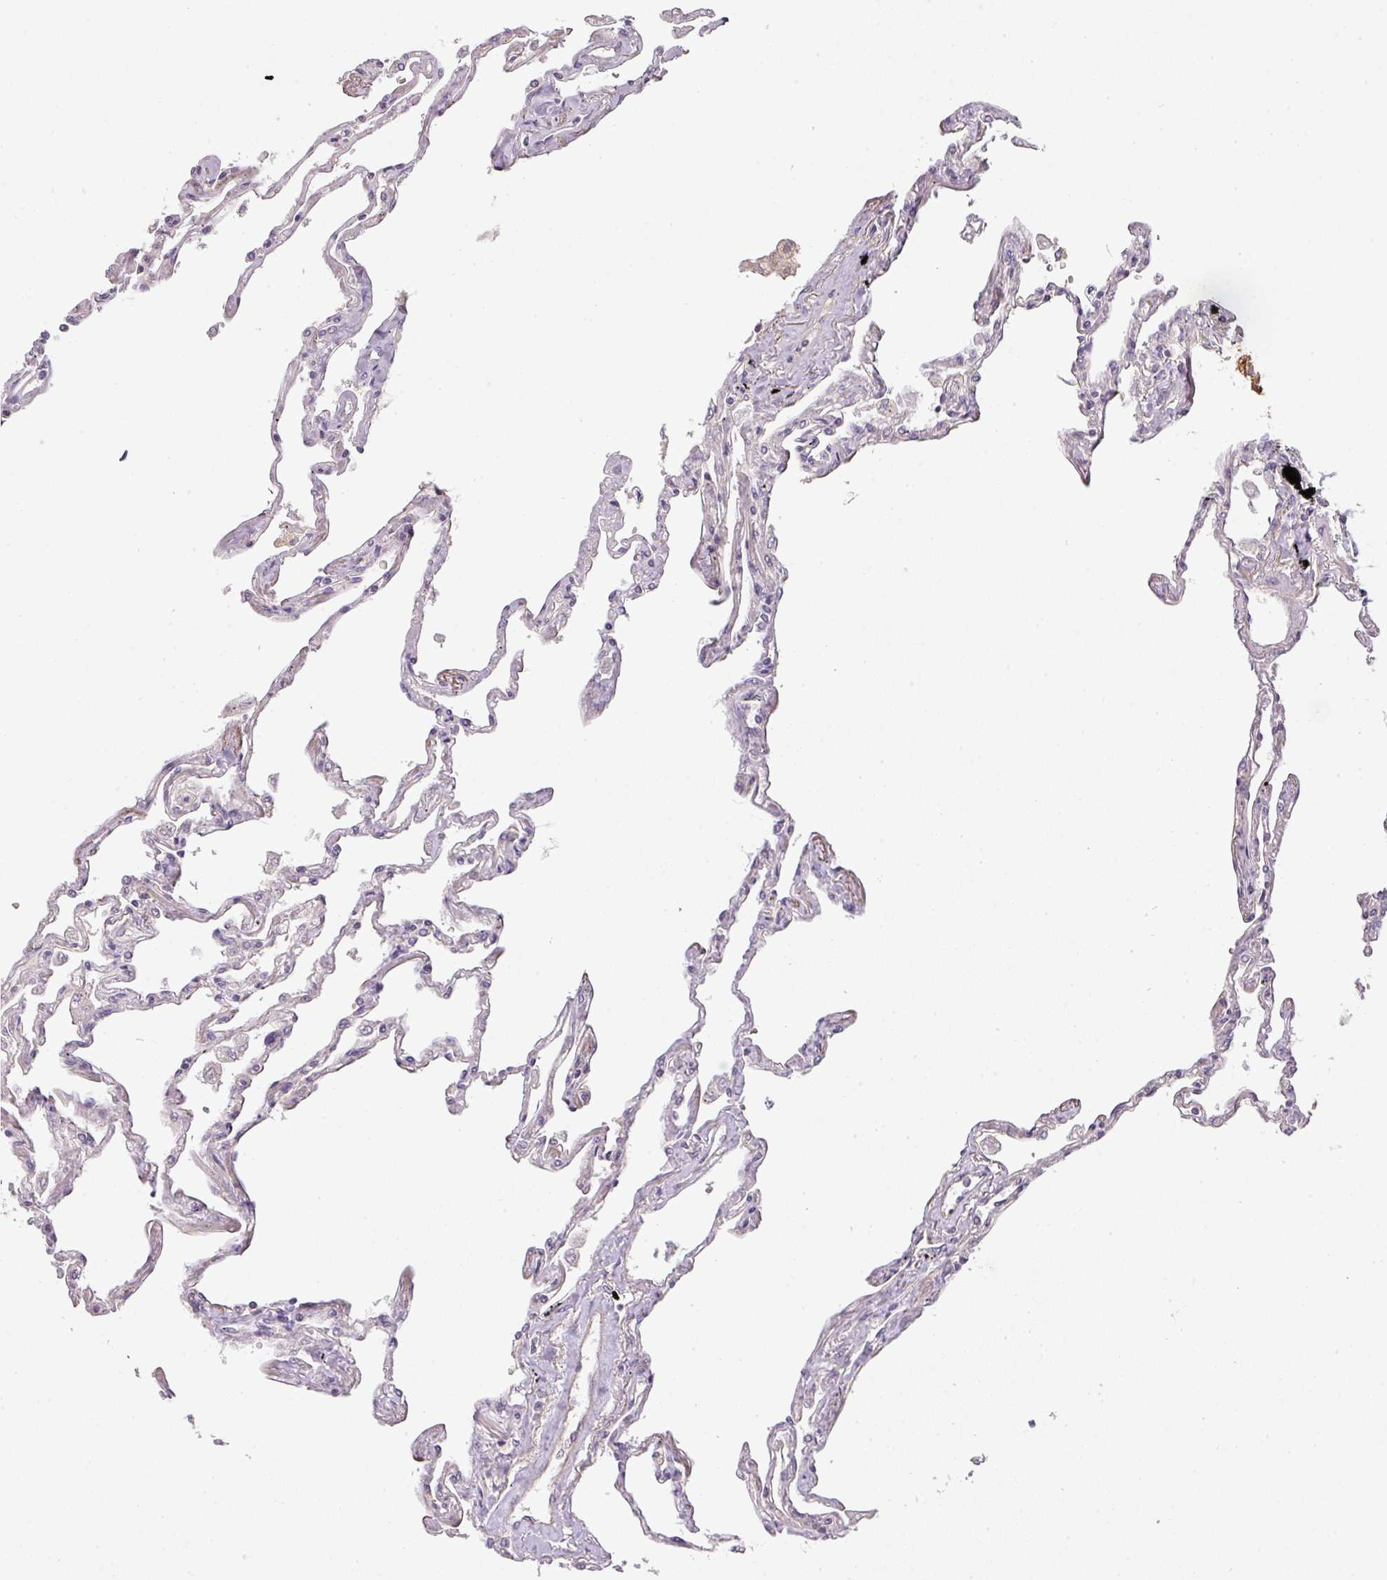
{"staining": {"intensity": "moderate", "quantity": "25%-75%", "location": "cytoplasmic/membranous"}, "tissue": "lung", "cell_type": "Alveolar cells", "image_type": "normal", "snomed": [{"axis": "morphology", "description": "Normal tissue, NOS"}, {"axis": "topography", "description": "Lung"}], "caption": "Brown immunohistochemical staining in unremarkable human lung exhibits moderate cytoplasmic/membranous positivity in about 25%-75% of alveolar cells.", "gene": "TCL1B", "patient": {"sex": "female", "age": 67}}